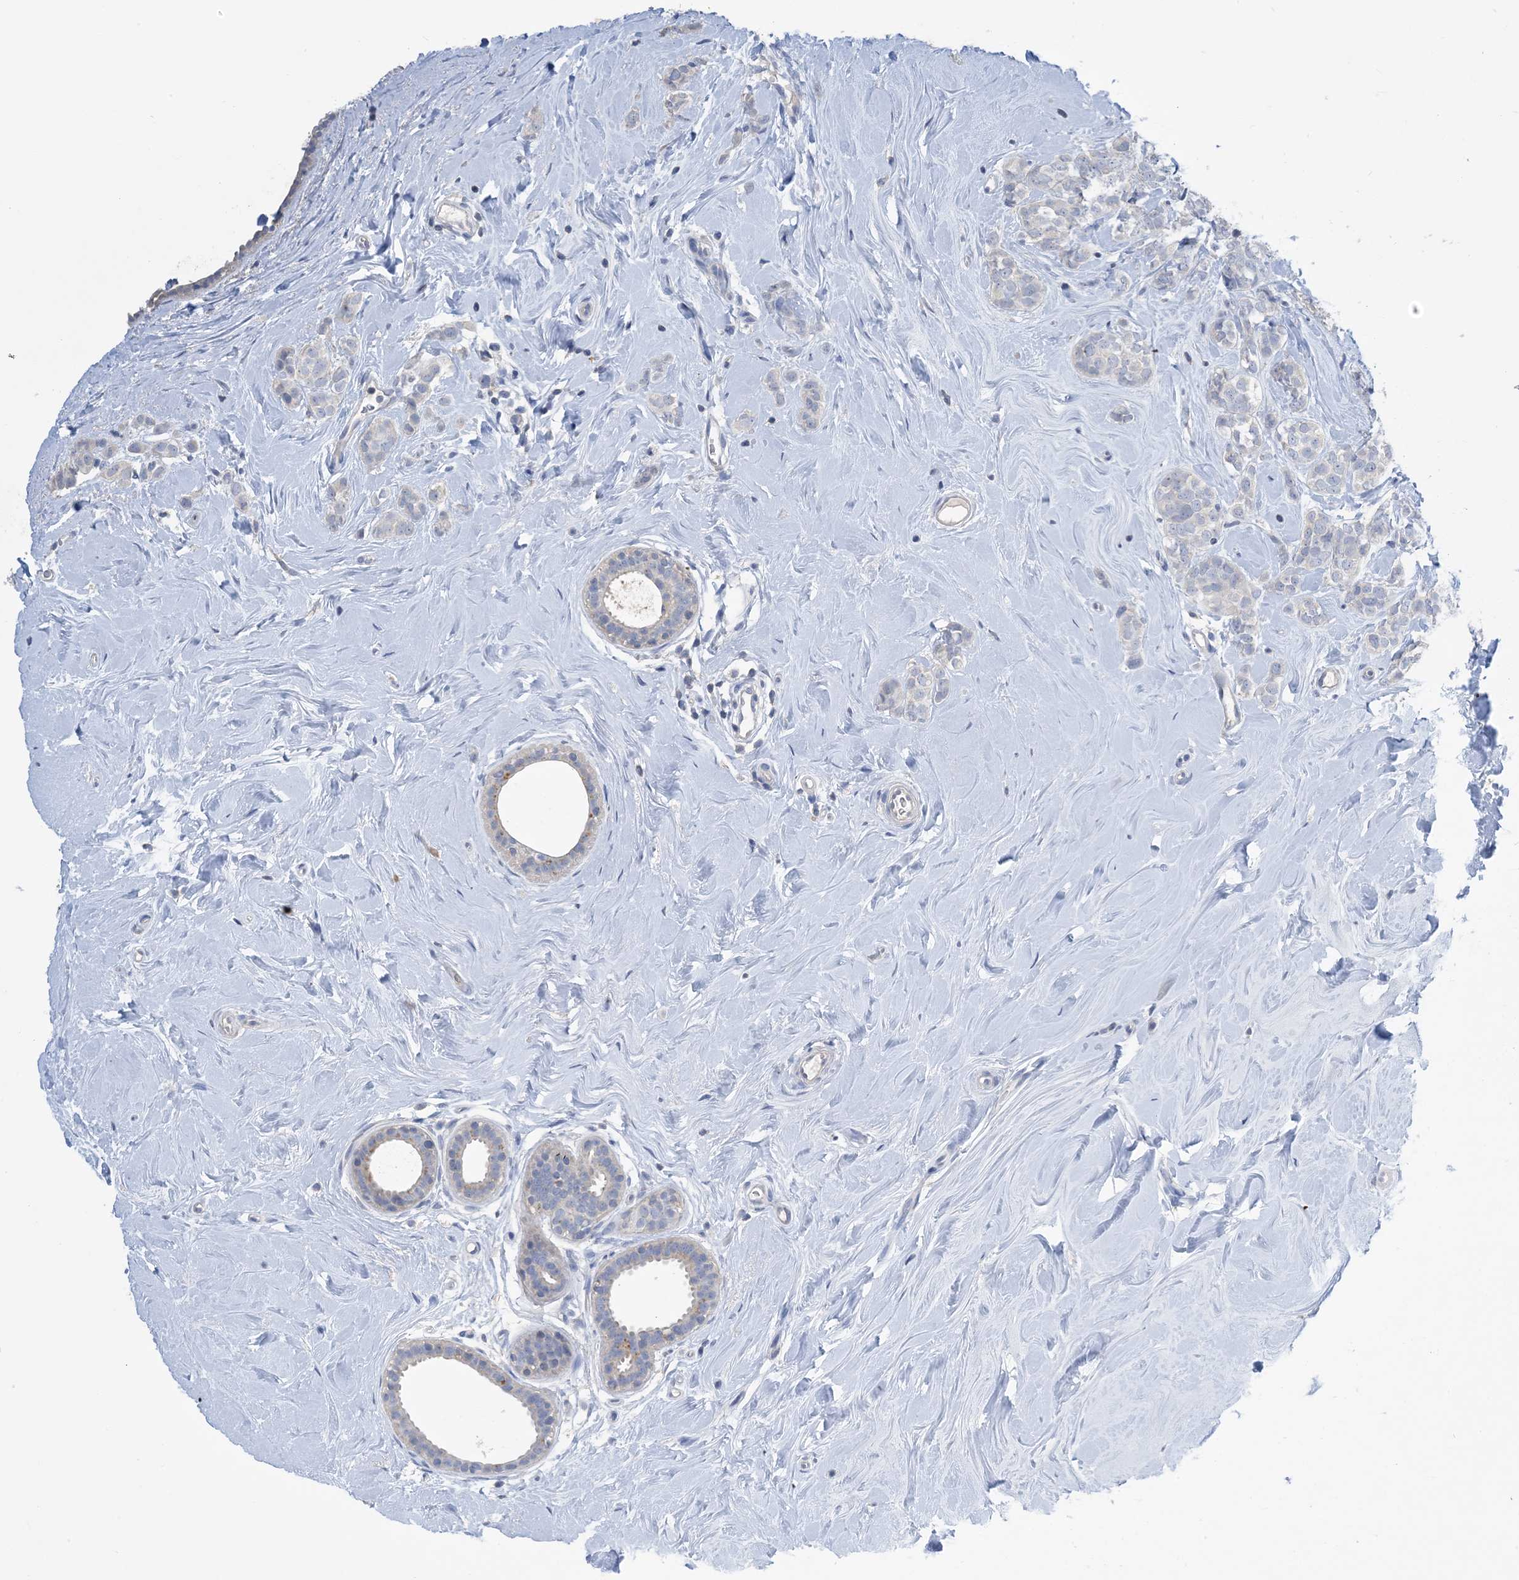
{"staining": {"intensity": "negative", "quantity": "none", "location": "none"}, "tissue": "breast cancer", "cell_type": "Tumor cells", "image_type": "cancer", "snomed": [{"axis": "morphology", "description": "Lobular carcinoma"}, {"axis": "topography", "description": "Breast"}], "caption": "An immunohistochemistry (IHC) histopathology image of breast cancer (lobular carcinoma) is shown. There is no staining in tumor cells of breast cancer (lobular carcinoma). (Stains: DAB (3,3'-diaminobenzidine) immunohistochemistry (IHC) with hematoxylin counter stain, Microscopy: brightfield microscopy at high magnification).", "gene": "KPRP", "patient": {"sex": "female", "age": 47}}